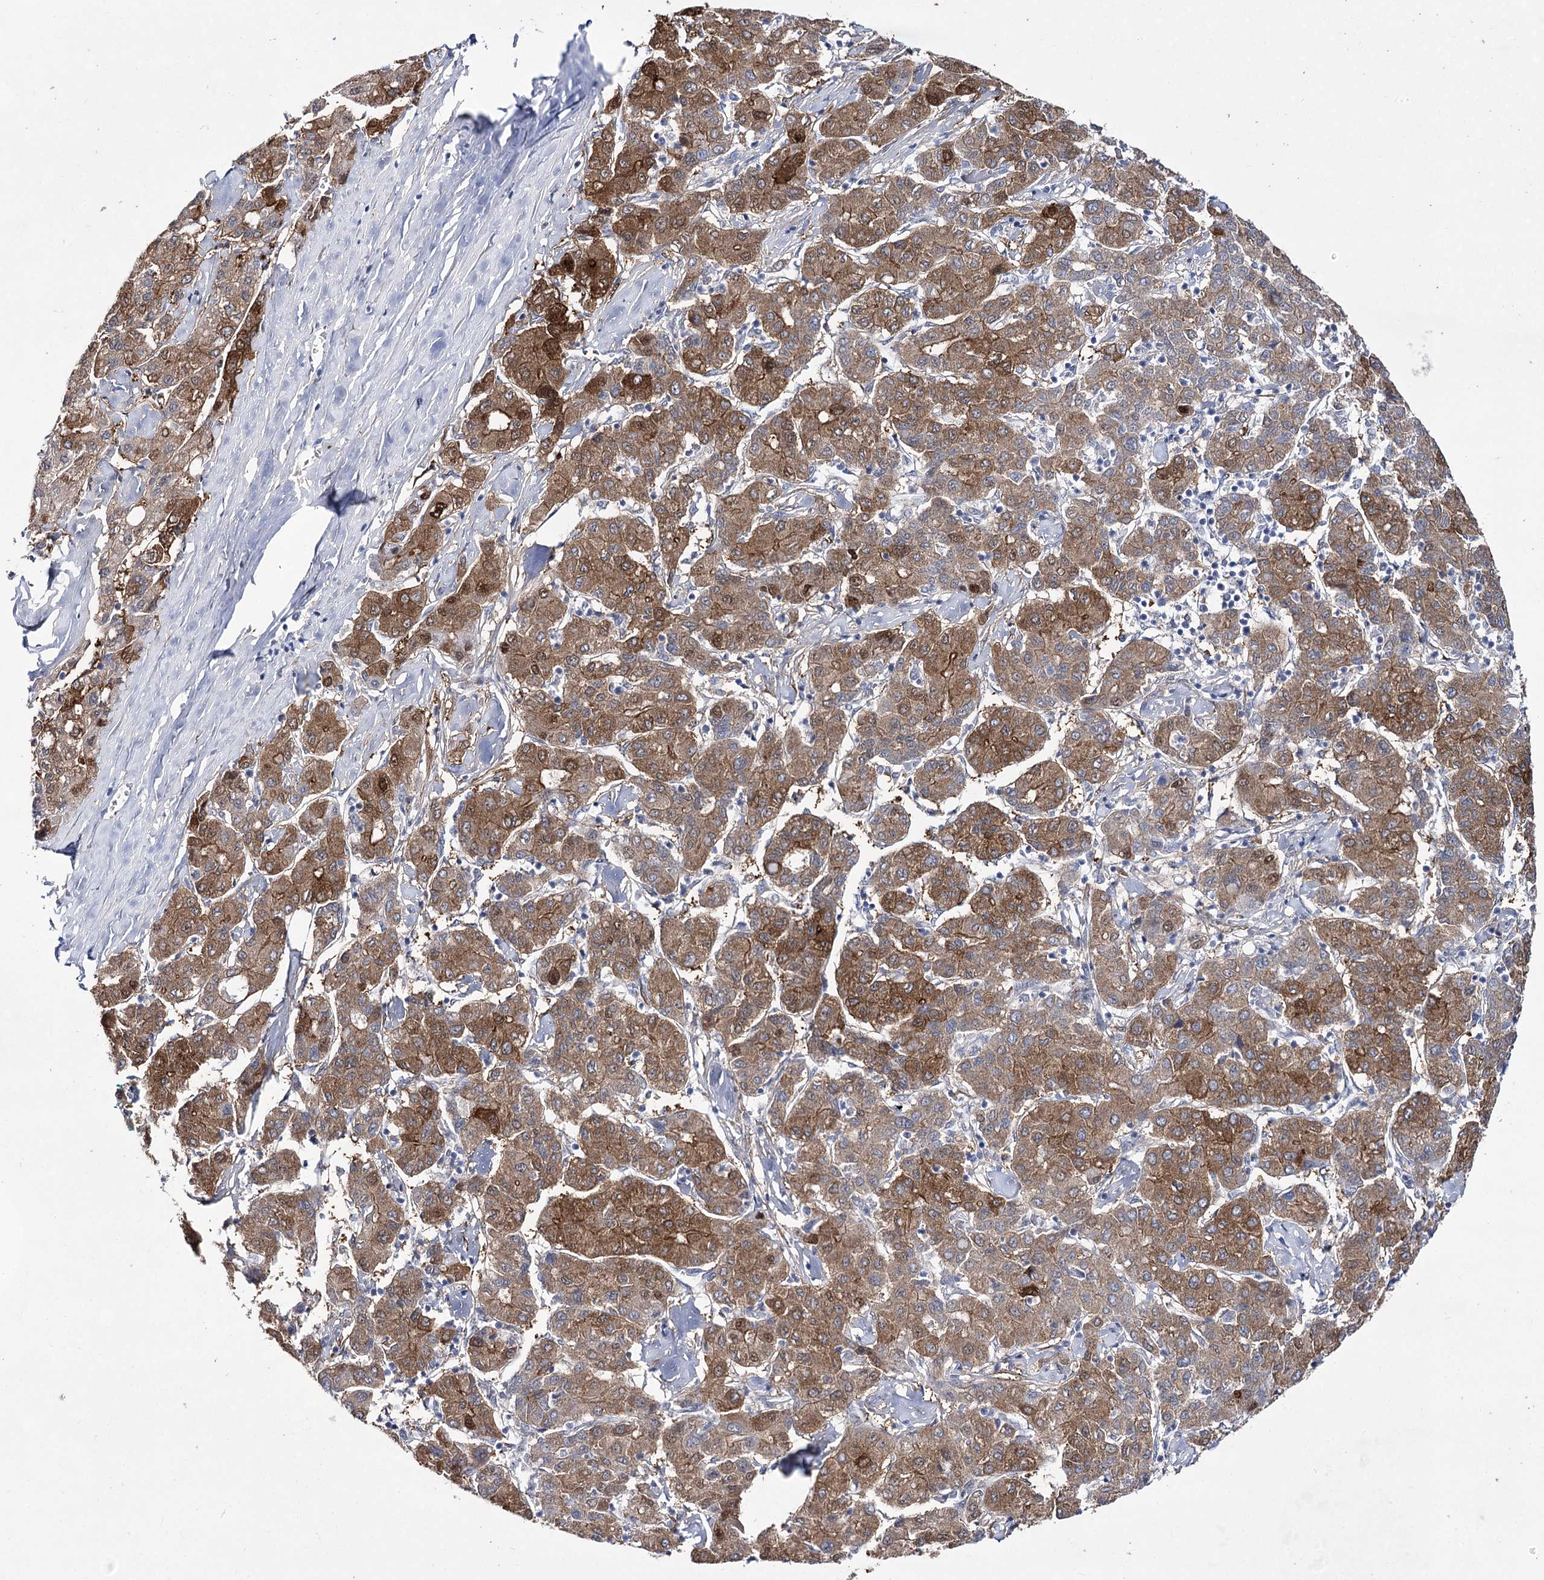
{"staining": {"intensity": "moderate", "quantity": ">75%", "location": "cytoplasmic/membranous"}, "tissue": "liver cancer", "cell_type": "Tumor cells", "image_type": "cancer", "snomed": [{"axis": "morphology", "description": "Carcinoma, Hepatocellular, NOS"}, {"axis": "topography", "description": "Liver"}], "caption": "Liver cancer (hepatocellular carcinoma) stained with immunohistochemistry reveals moderate cytoplasmic/membranous expression in approximately >75% of tumor cells. (IHC, brightfield microscopy, high magnification).", "gene": "UGDH", "patient": {"sex": "male", "age": 65}}